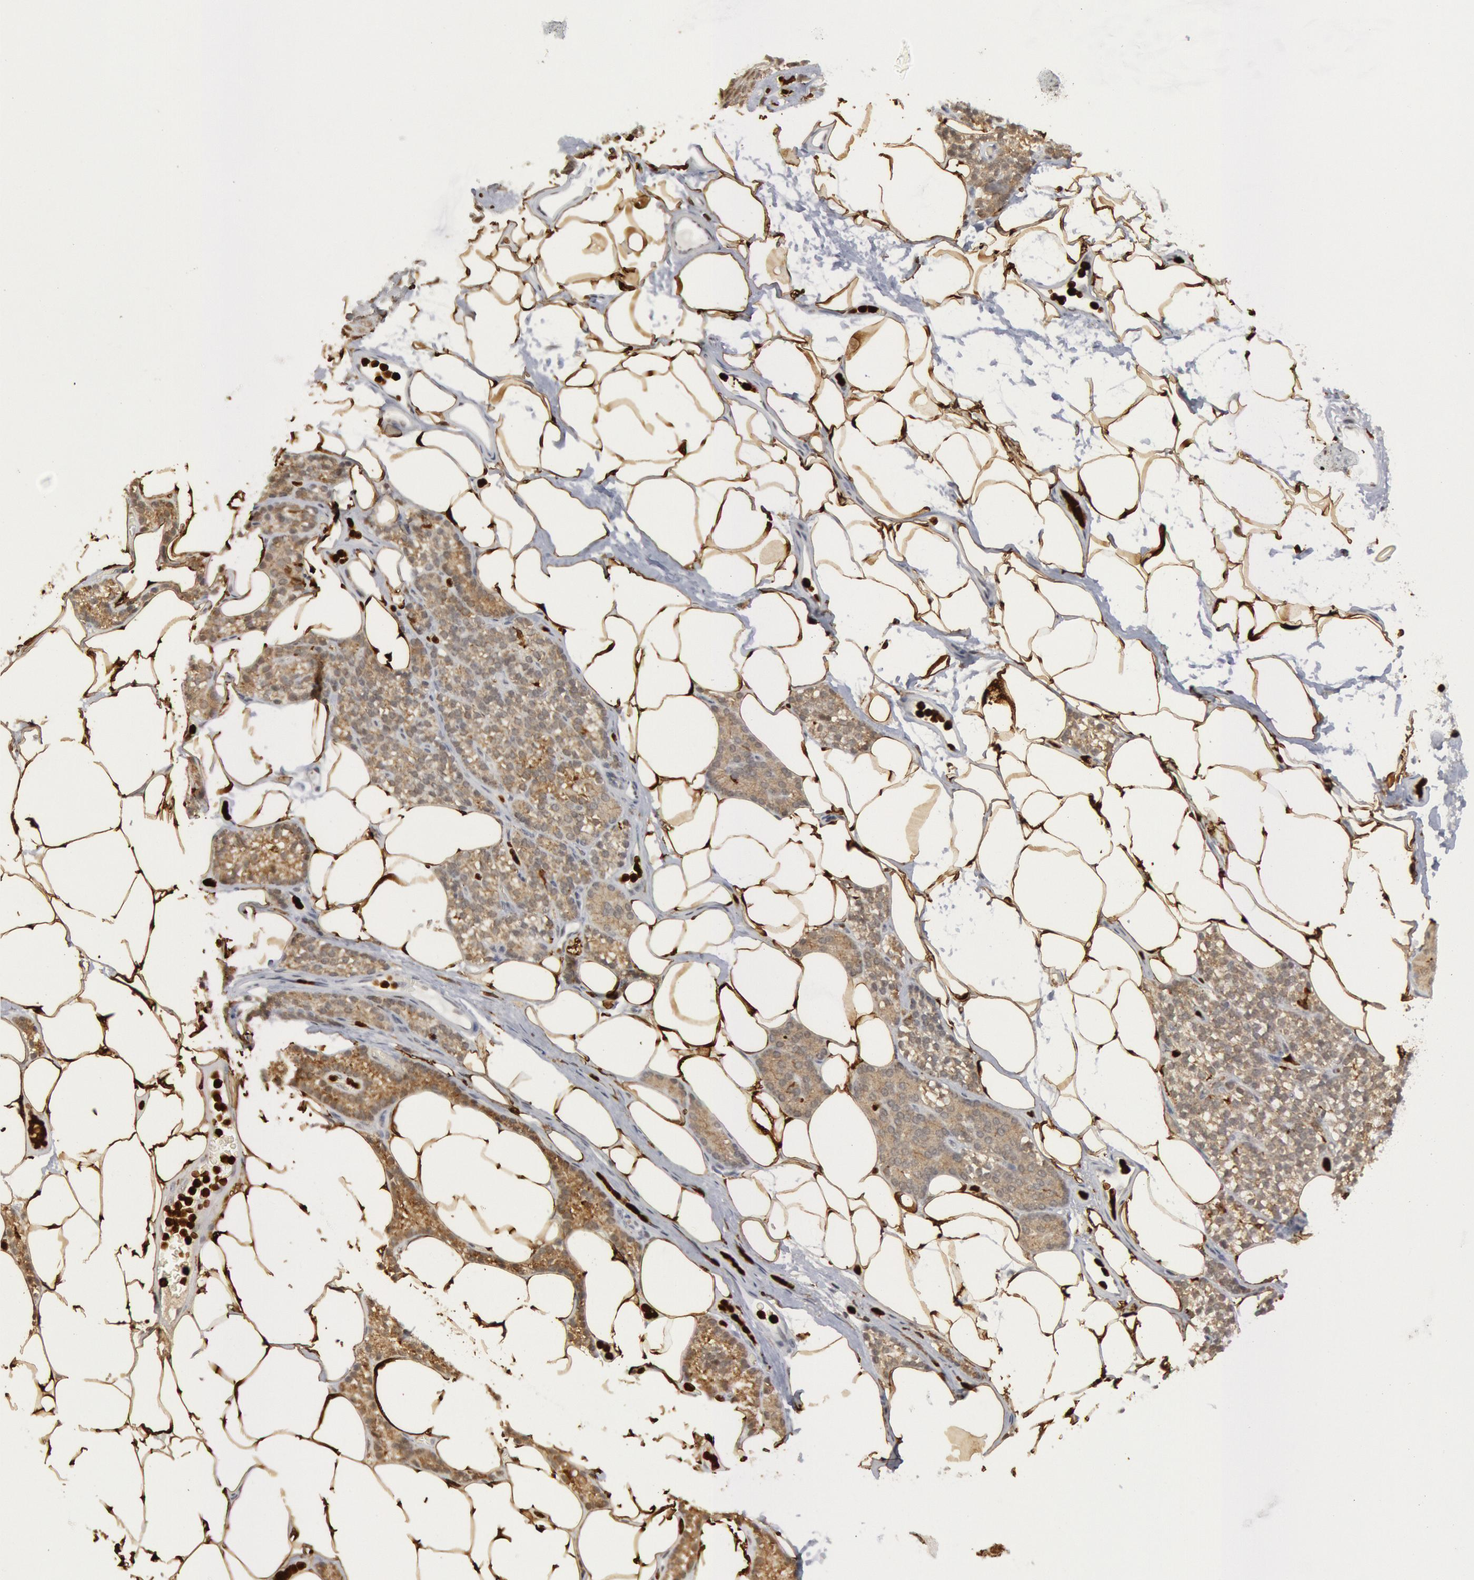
{"staining": {"intensity": "weak", "quantity": "<25%", "location": "nuclear"}, "tissue": "skeletal muscle", "cell_type": "Myocytes", "image_type": "normal", "snomed": [{"axis": "morphology", "description": "Normal tissue, NOS"}, {"axis": "topography", "description": "Skeletal muscle"}, {"axis": "topography", "description": "Parathyroid gland"}], "caption": "DAB (3,3'-diaminobenzidine) immunohistochemical staining of benign human skeletal muscle displays no significant positivity in myocytes. Nuclei are stained in blue.", "gene": "PTPN6", "patient": {"sex": "female", "age": 37}}